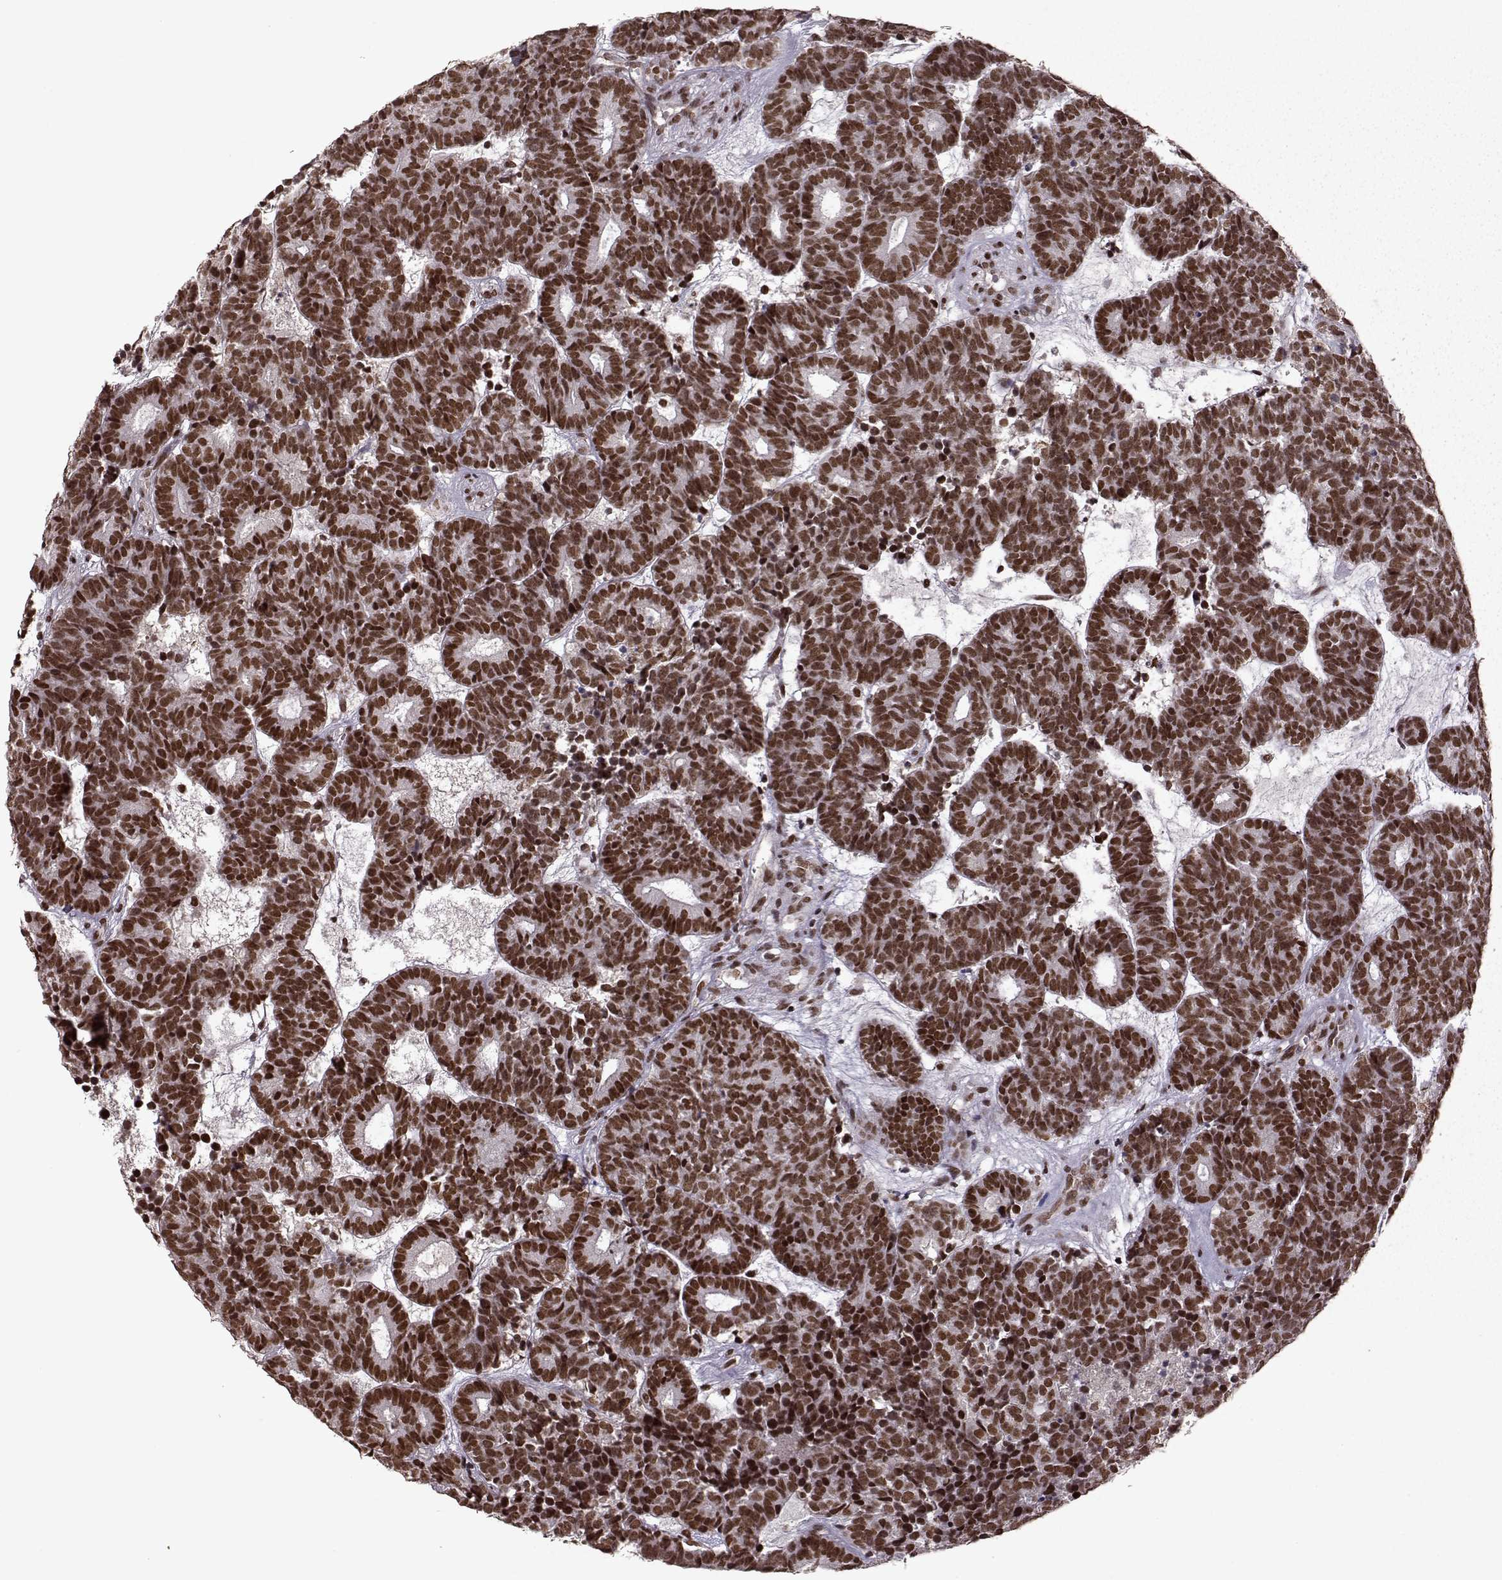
{"staining": {"intensity": "strong", "quantity": ">75%", "location": "nuclear"}, "tissue": "head and neck cancer", "cell_type": "Tumor cells", "image_type": "cancer", "snomed": [{"axis": "morphology", "description": "Adenocarcinoma, NOS"}, {"axis": "topography", "description": "Head-Neck"}], "caption": "Head and neck cancer (adenocarcinoma) stained with IHC displays strong nuclear expression in approximately >75% of tumor cells.", "gene": "RRAGD", "patient": {"sex": "female", "age": 81}}